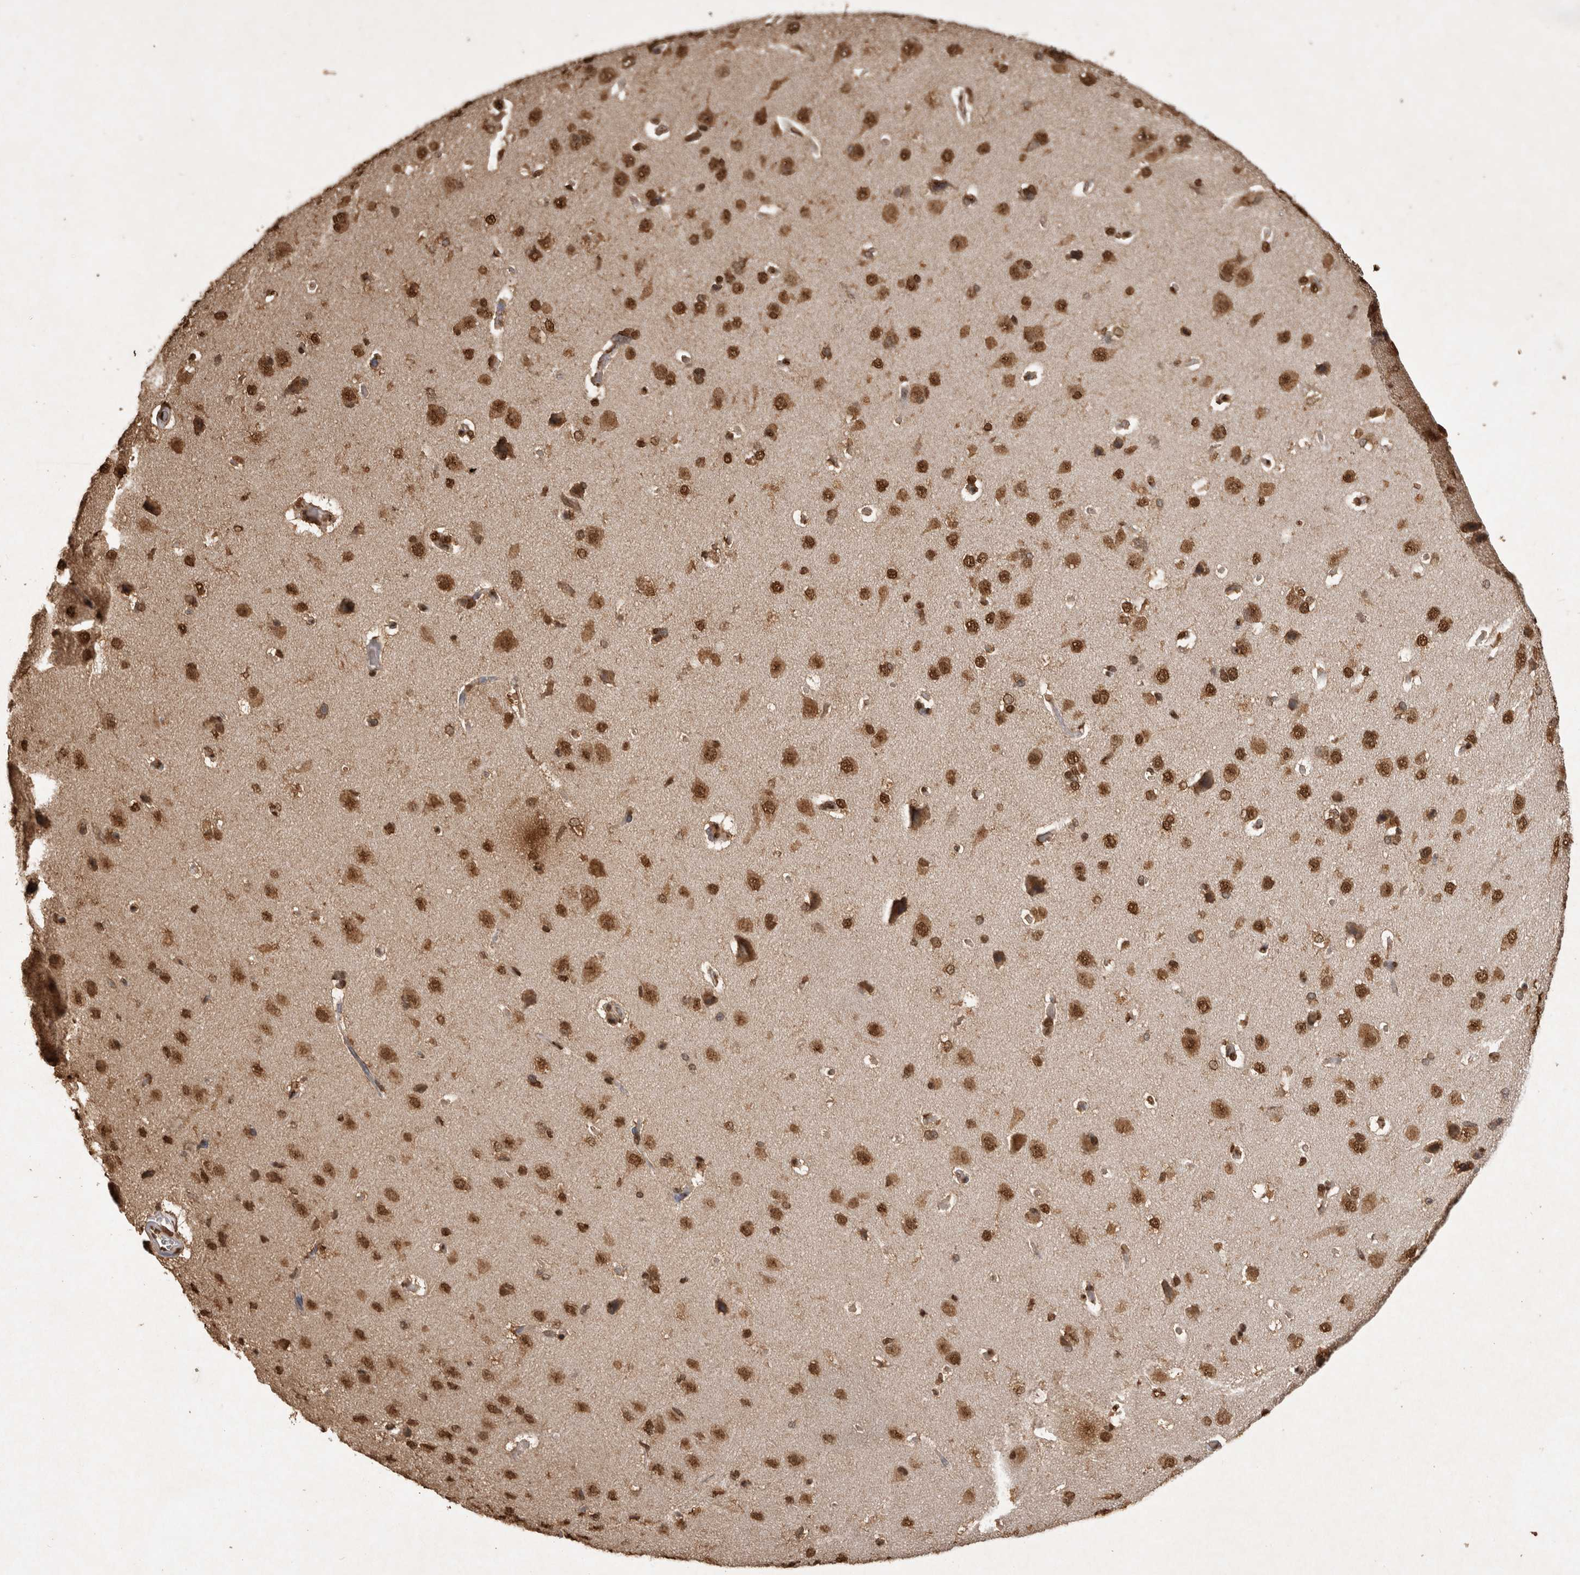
{"staining": {"intensity": "strong", "quantity": ">75%", "location": "cytoplasmic/membranous,nuclear"}, "tissue": "cerebral cortex", "cell_type": "Endothelial cells", "image_type": "normal", "snomed": [{"axis": "morphology", "description": "Normal tissue, NOS"}, {"axis": "topography", "description": "Cerebral cortex"}], "caption": "Benign cerebral cortex was stained to show a protein in brown. There is high levels of strong cytoplasmic/membranous,nuclear positivity in about >75% of endothelial cells.", "gene": "OAS2", "patient": {"sex": "male", "age": 62}}